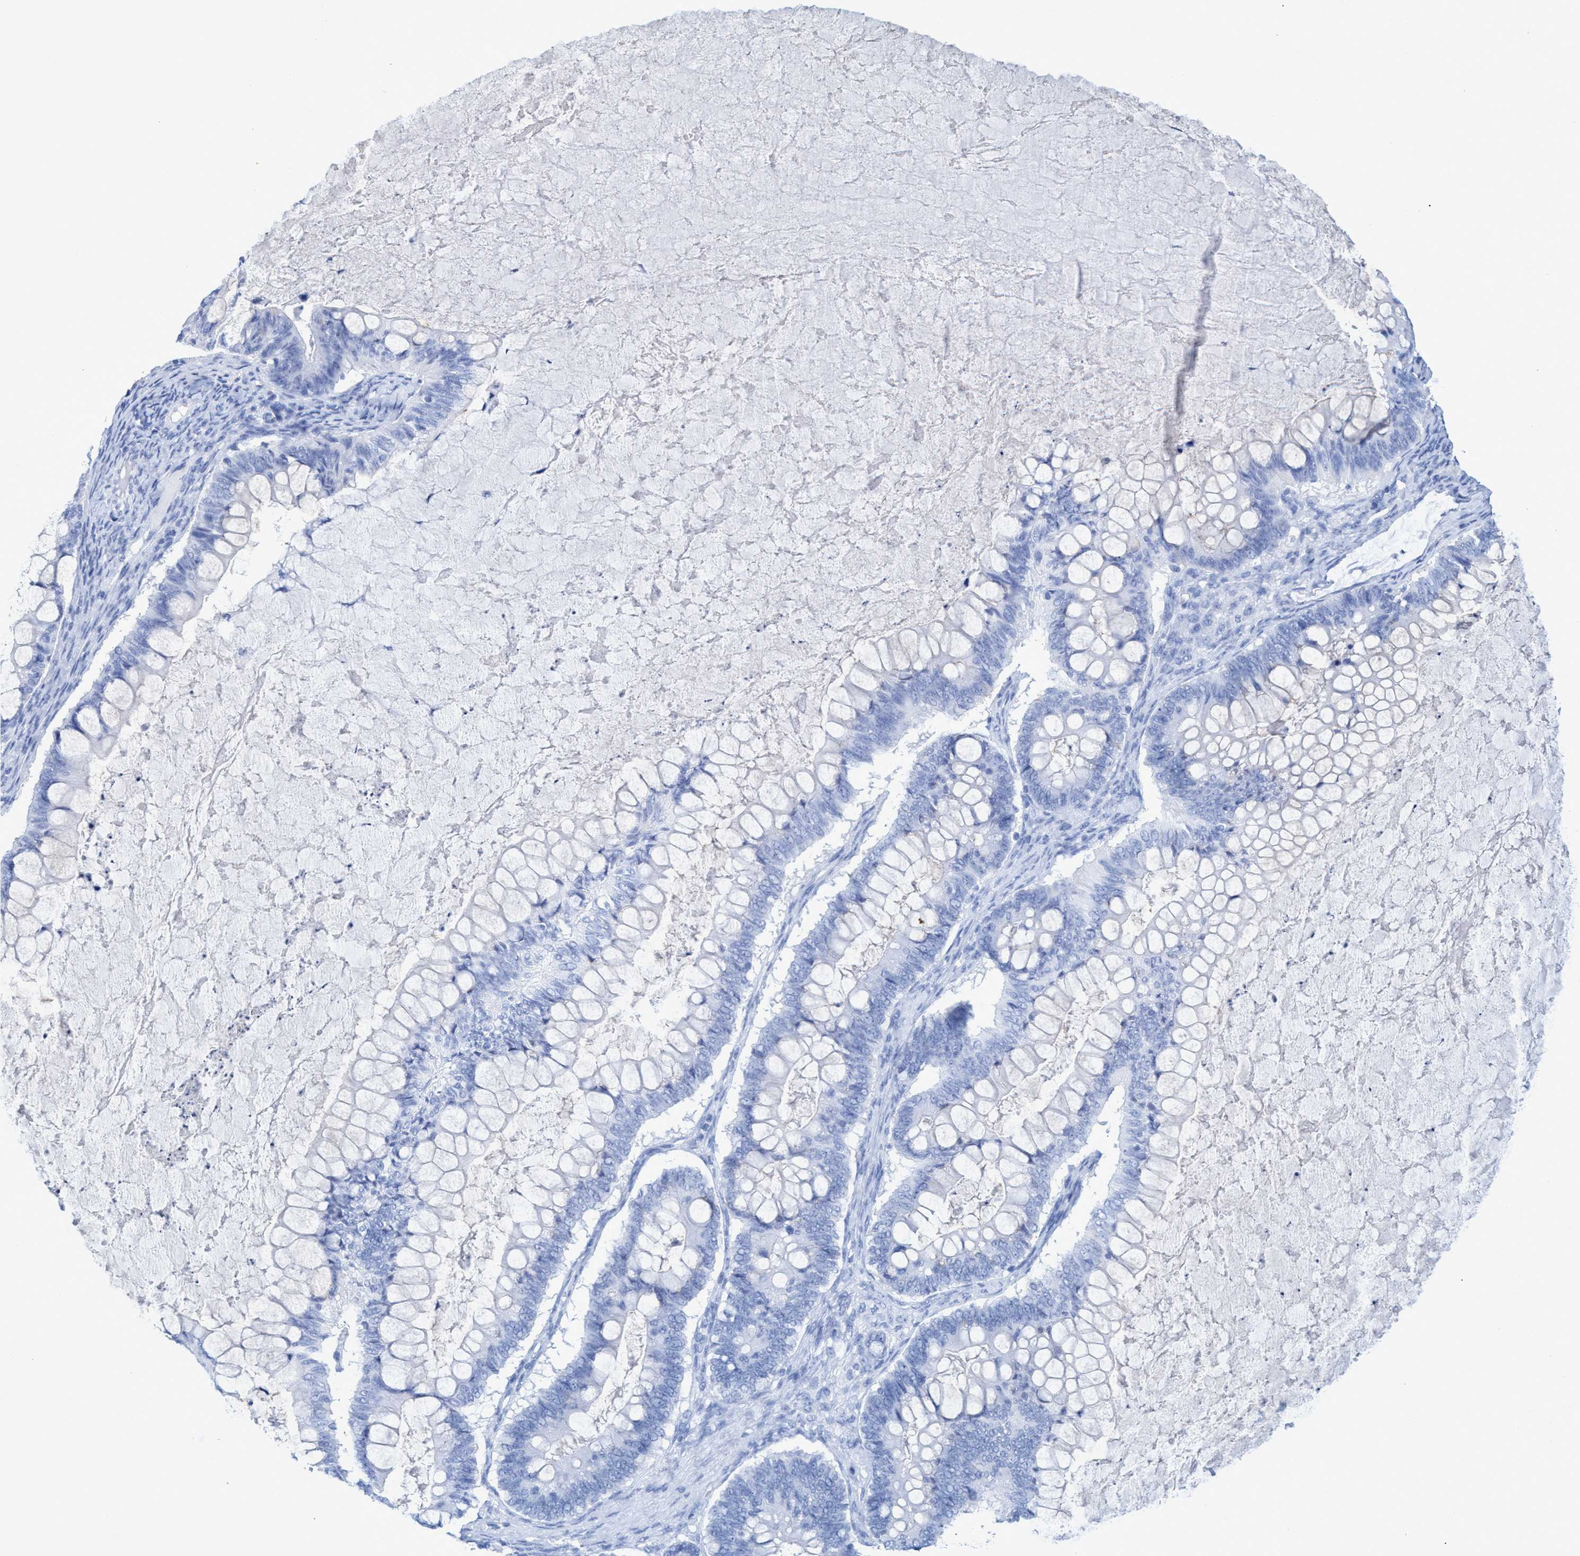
{"staining": {"intensity": "negative", "quantity": "none", "location": "none"}, "tissue": "ovarian cancer", "cell_type": "Tumor cells", "image_type": "cancer", "snomed": [{"axis": "morphology", "description": "Cystadenocarcinoma, mucinous, NOS"}, {"axis": "topography", "description": "Ovary"}], "caption": "Micrograph shows no protein expression in tumor cells of mucinous cystadenocarcinoma (ovarian) tissue.", "gene": "INSL6", "patient": {"sex": "female", "age": 61}}